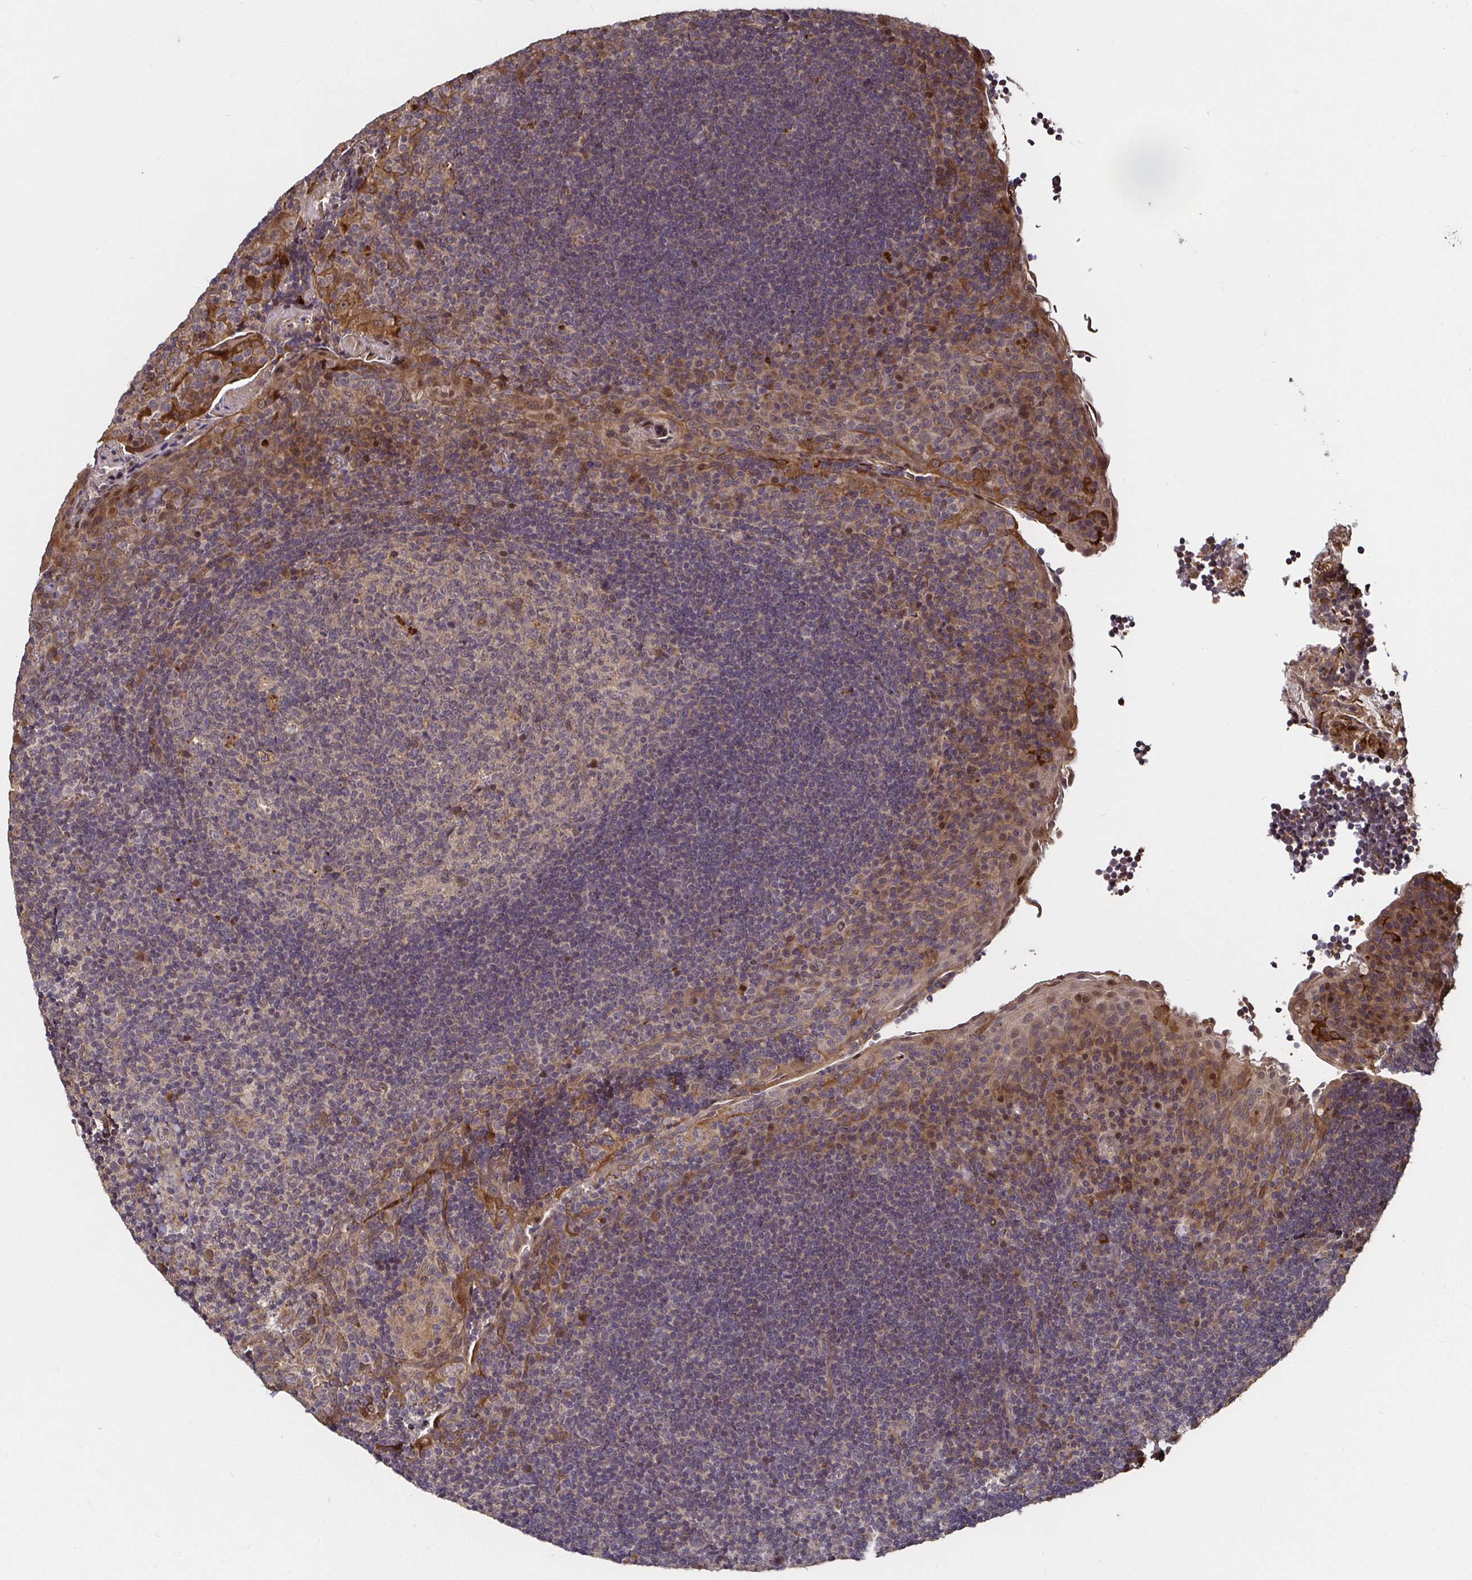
{"staining": {"intensity": "weak", "quantity": "<25%", "location": "cytoplasmic/membranous"}, "tissue": "tonsil", "cell_type": "Germinal center cells", "image_type": "normal", "snomed": [{"axis": "morphology", "description": "Normal tissue, NOS"}, {"axis": "topography", "description": "Tonsil"}], "caption": "Immunohistochemistry histopathology image of benign tonsil: tonsil stained with DAB demonstrates no significant protein expression in germinal center cells.", "gene": "SMYD3", "patient": {"sex": "male", "age": 17}}